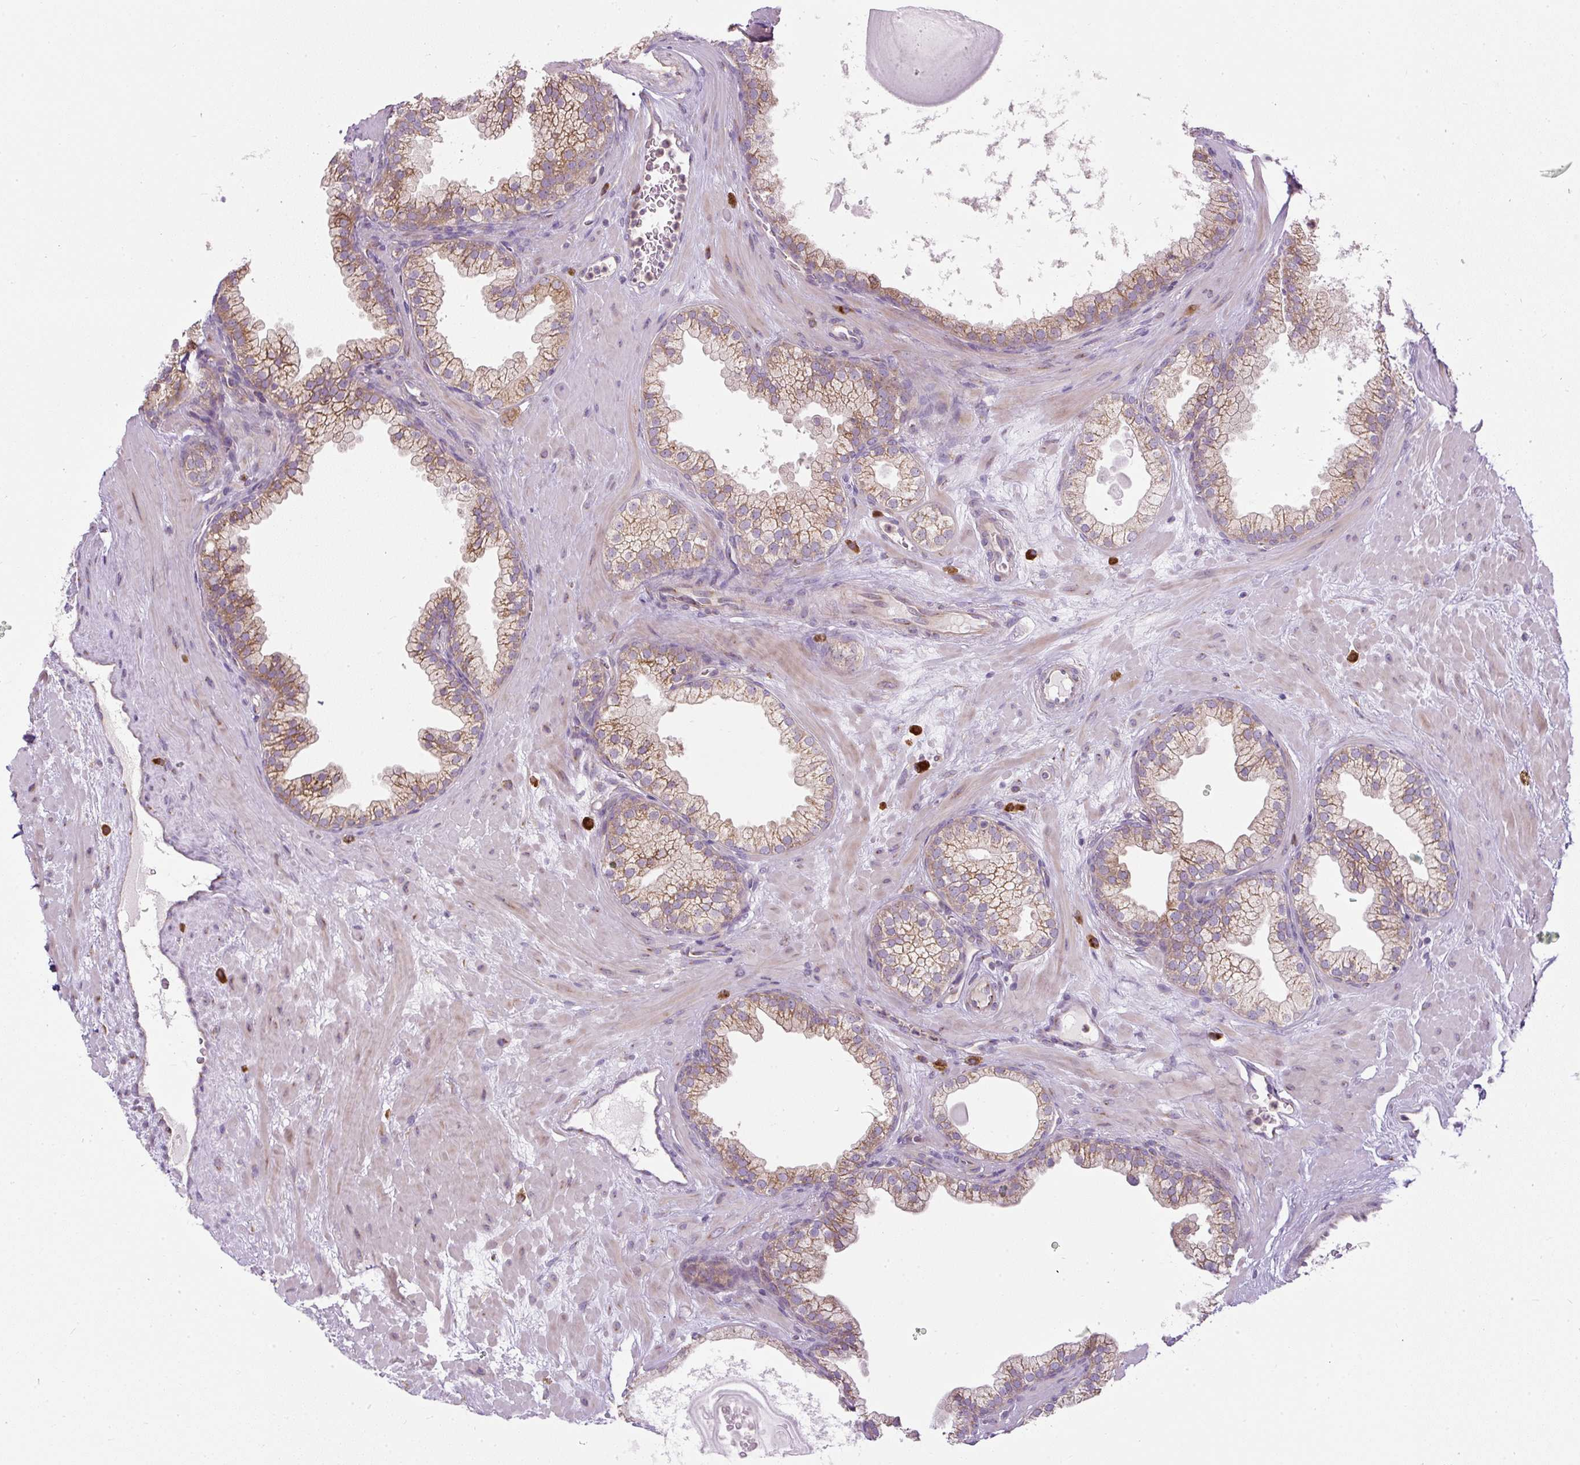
{"staining": {"intensity": "moderate", "quantity": "25%-75%", "location": "cytoplasmic/membranous"}, "tissue": "prostate", "cell_type": "Glandular cells", "image_type": "normal", "snomed": [{"axis": "morphology", "description": "Normal tissue, NOS"}, {"axis": "topography", "description": "Prostate"}, {"axis": "topography", "description": "Peripheral nerve tissue"}], "caption": "Moderate cytoplasmic/membranous expression for a protein is present in about 25%-75% of glandular cells of benign prostate using immunohistochemistry (IHC).", "gene": "MLX", "patient": {"sex": "male", "age": 61}}